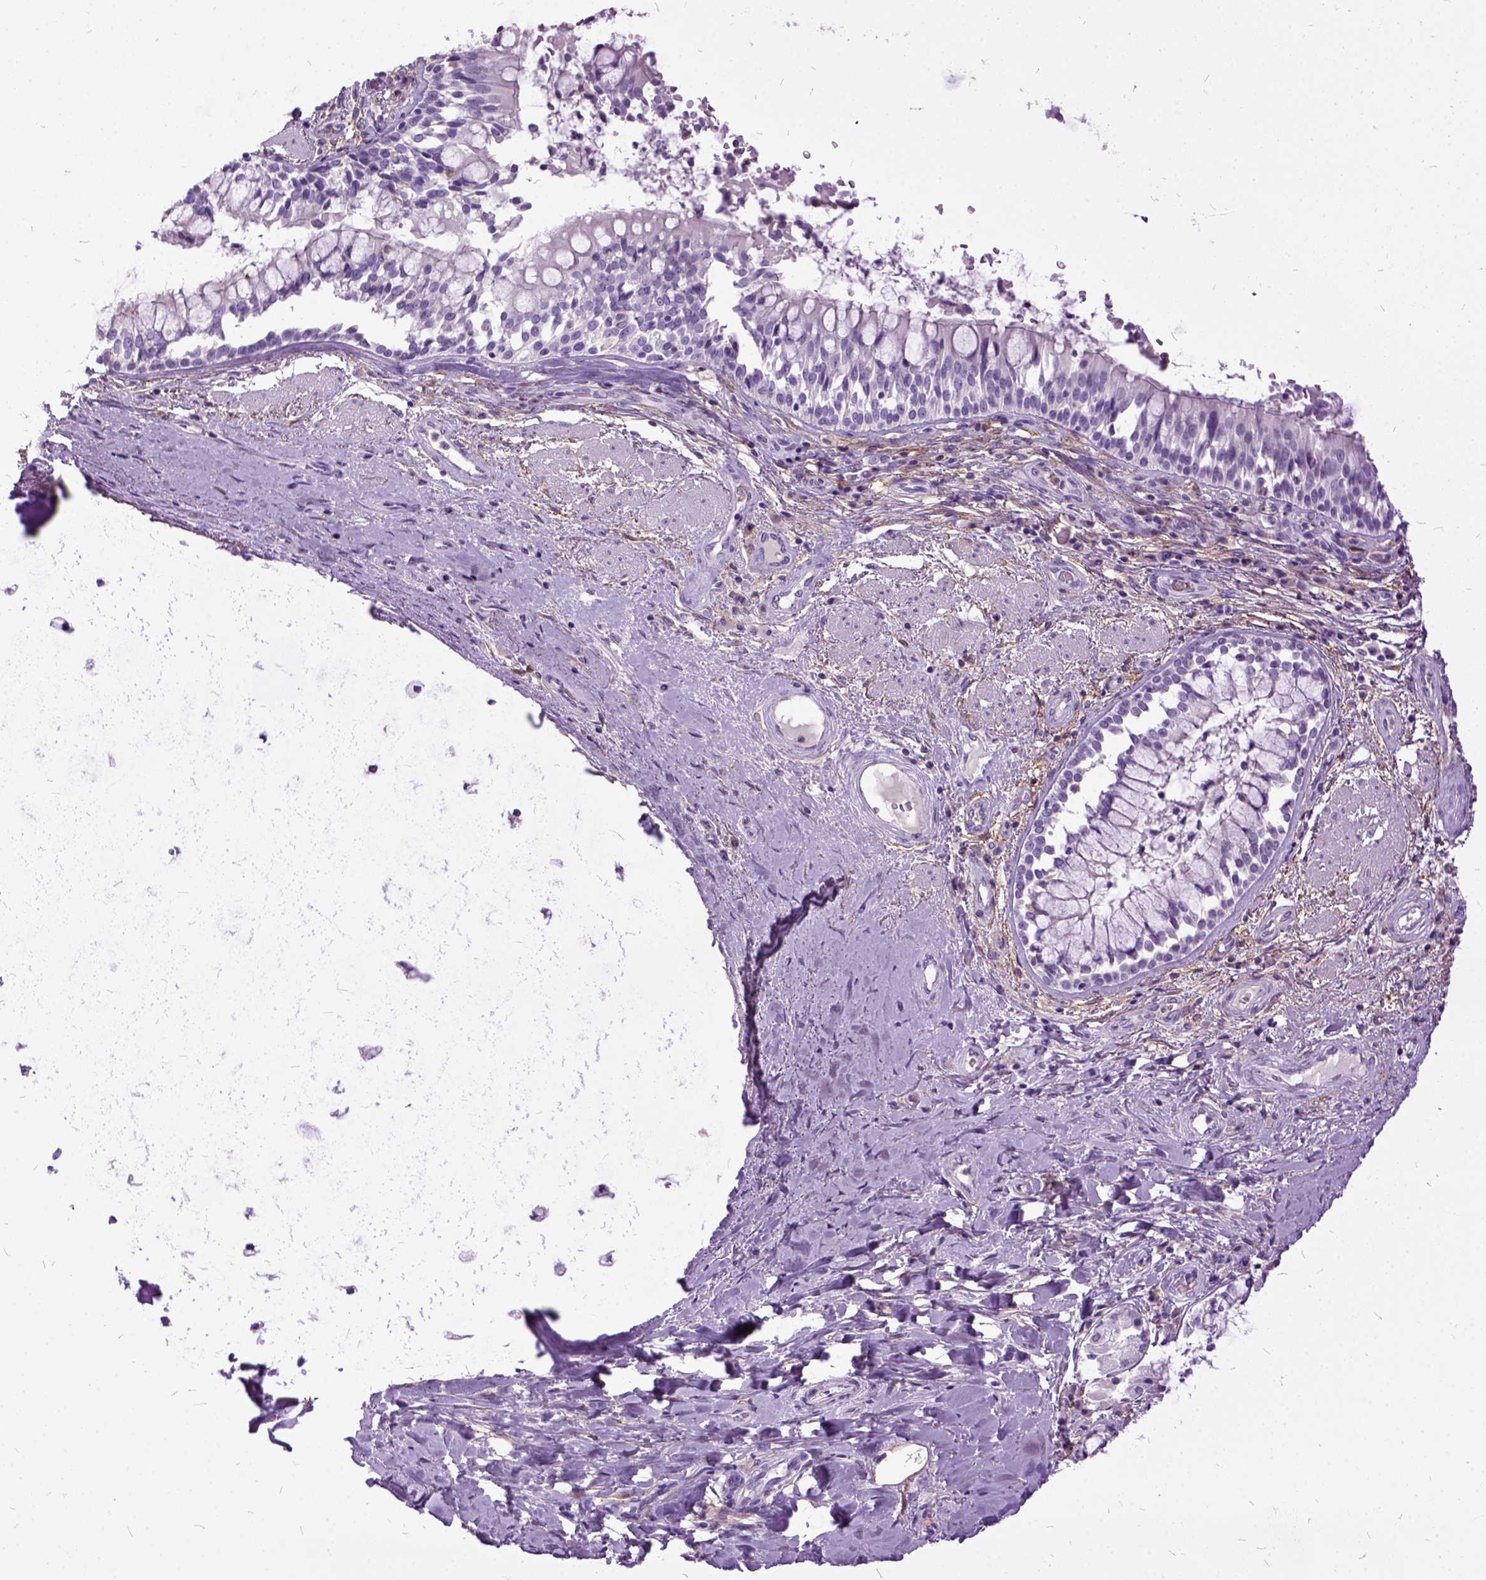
{"staining": {"intensity": "negative", "quantity": "none", "location": "none"}, "tissue": "soft tissue", "cell_type": "Fibroblasts", "image_type": "normal", "snomed": [{"axis": "morphology", "description": "Normal tissue, NOS"}, {"axis": "topography", "description": "Cartilage tissue"}, {"axis": "topography", "description": "Bronchus"}], "caption": "Soft tissue stained for a protein using immunohistochemistry shows no expression fibroblasts.", "gene": "MME", "patient": {"sex": "male", "age": 64}}